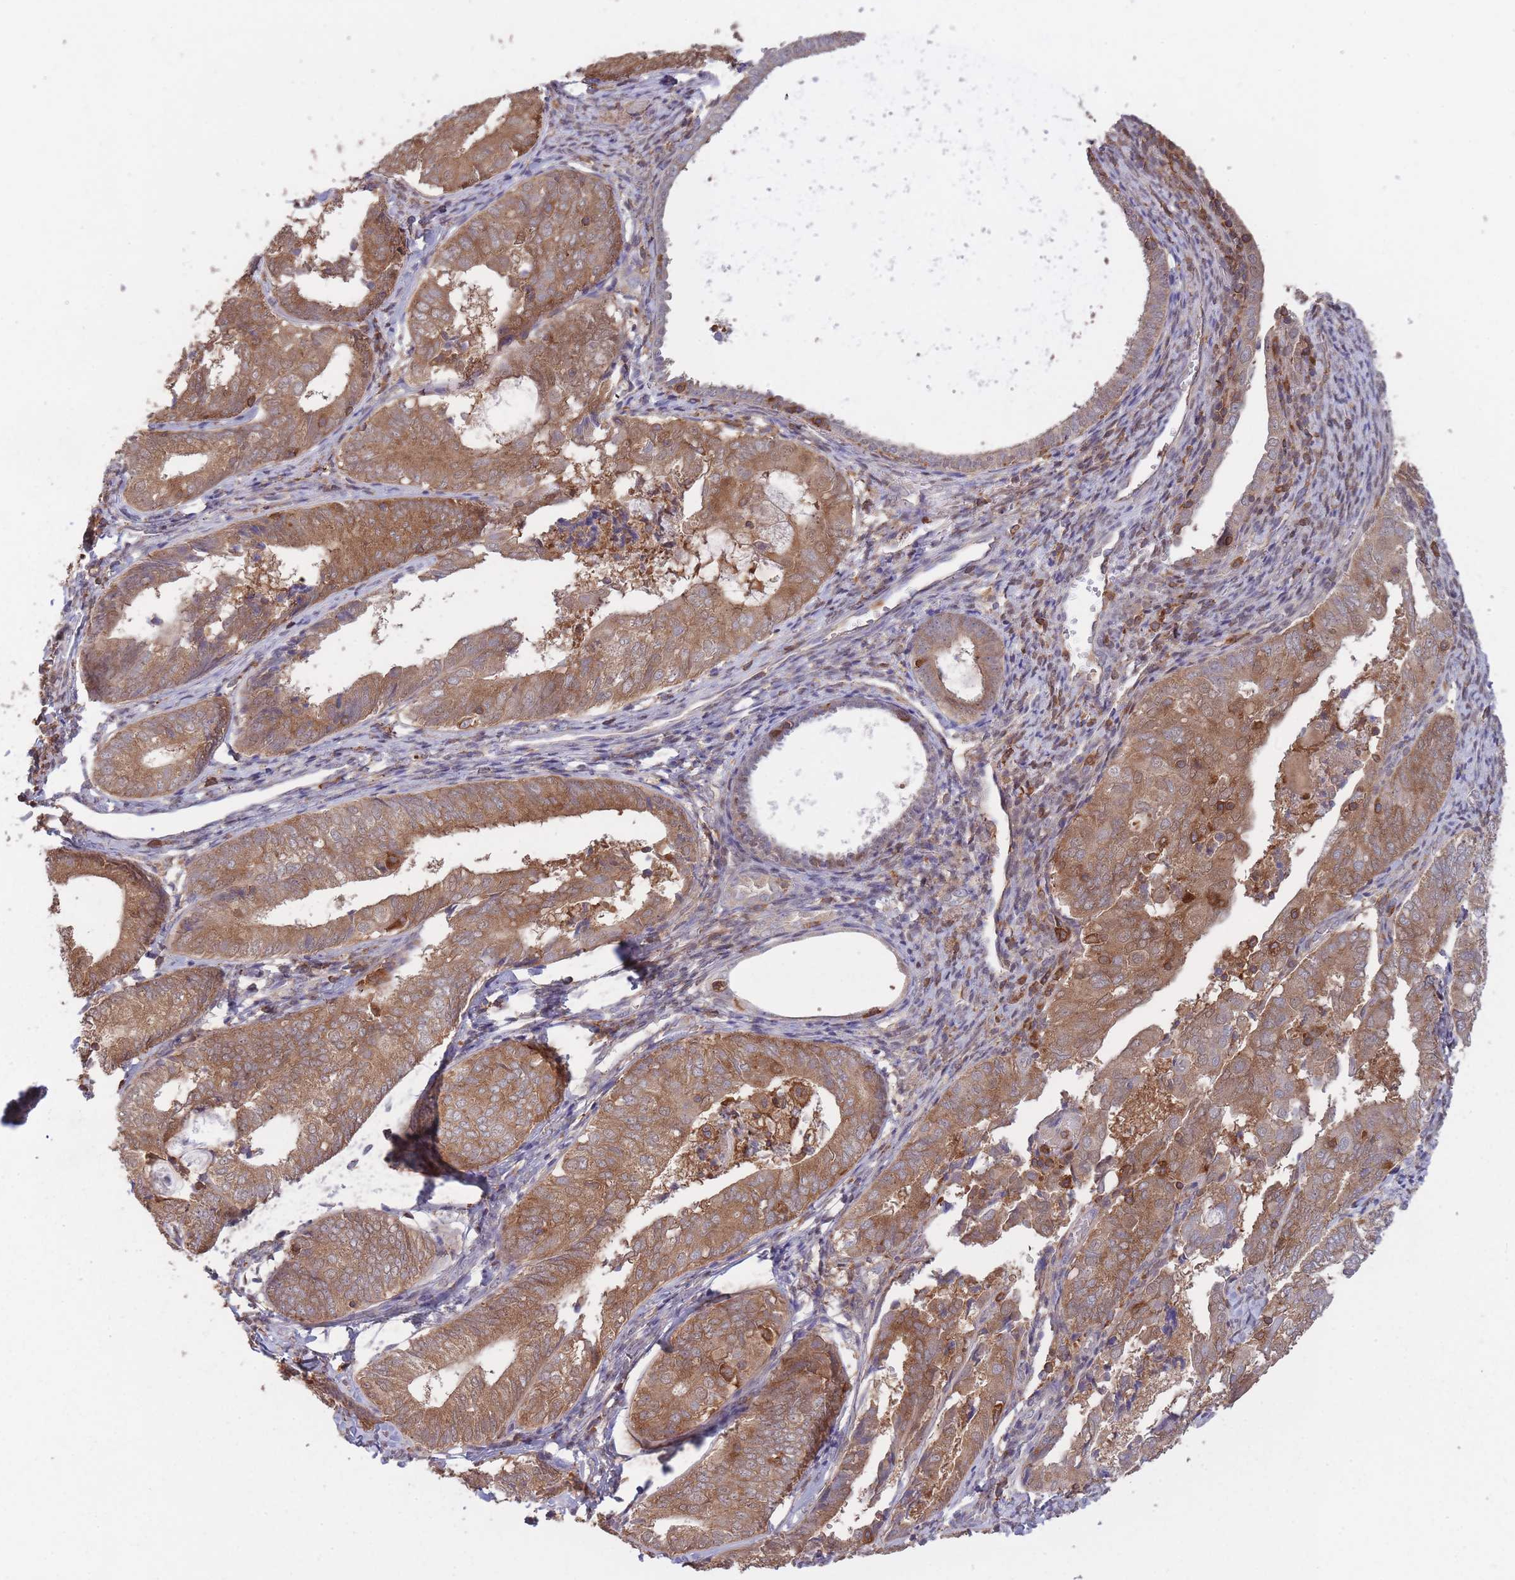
{"staining": {"intensity": "moderate", "quantity": ">75%", "location": "cytoplasmic/membranous"}, "tissue": "endometrial cancer", "cell_type": "Tumor cells", "image_type": "cancer", "snomed": [{"axis": "morphology", "description": "Adenocarcinoma, NOS"}, {"axis": "topography", "description": "Endometrium"}], "caption": "Immunohistochemistry (IHC) histopathology image of neoplastic tissue: human endometrial adenocarcinoma stained using immunohistochemistry (IHC) demonstrates medium levels of moderate protein expression localized specifically in the cytoplasmic/membranous of tumor cells, appearing as a cytoplasmic/membranous brown color.", "gene": "GMIP", "patient": {"sex": "female", "age": 87}}